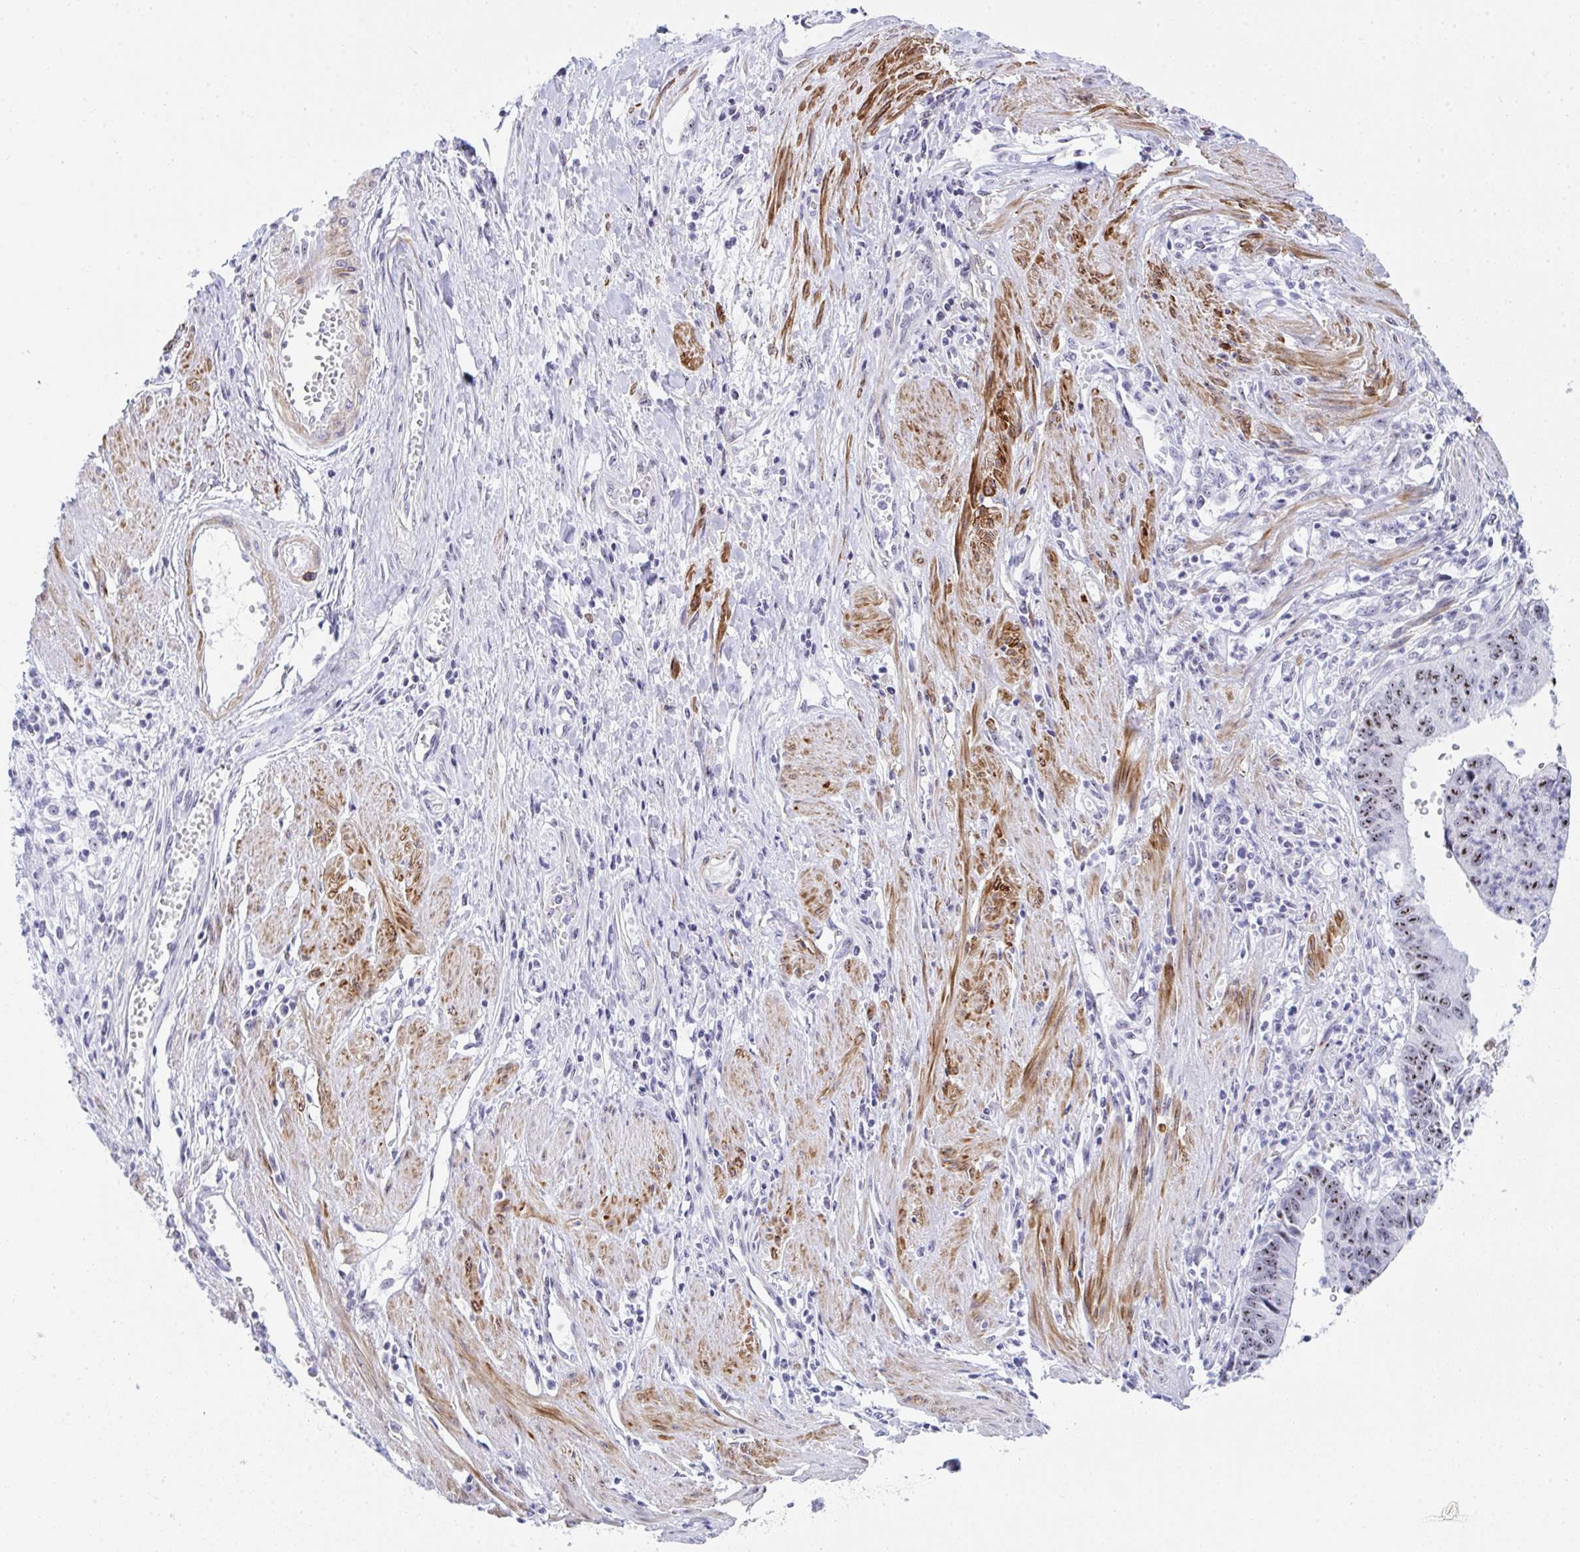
{"staining": {"intensity": "strong", "quantity": ">75%", "location": "nuclear"}, "tissue": "stomach cancer", "cell_type": "Tumor cells", "image_type": "cancer", "snomed": [{"axis": "morphology", "description": "Adenocarcinoma, NOS"}, {"axis": "topography", "description": "Stomach"}], "caption": "Immunohistochemistry of stomach adenocarcinoma shows high levels of strong nuclear positivity in about >75% of tumor cells.", "gene": "NOP10", "patient": {"sex": "male", "age": 59}}